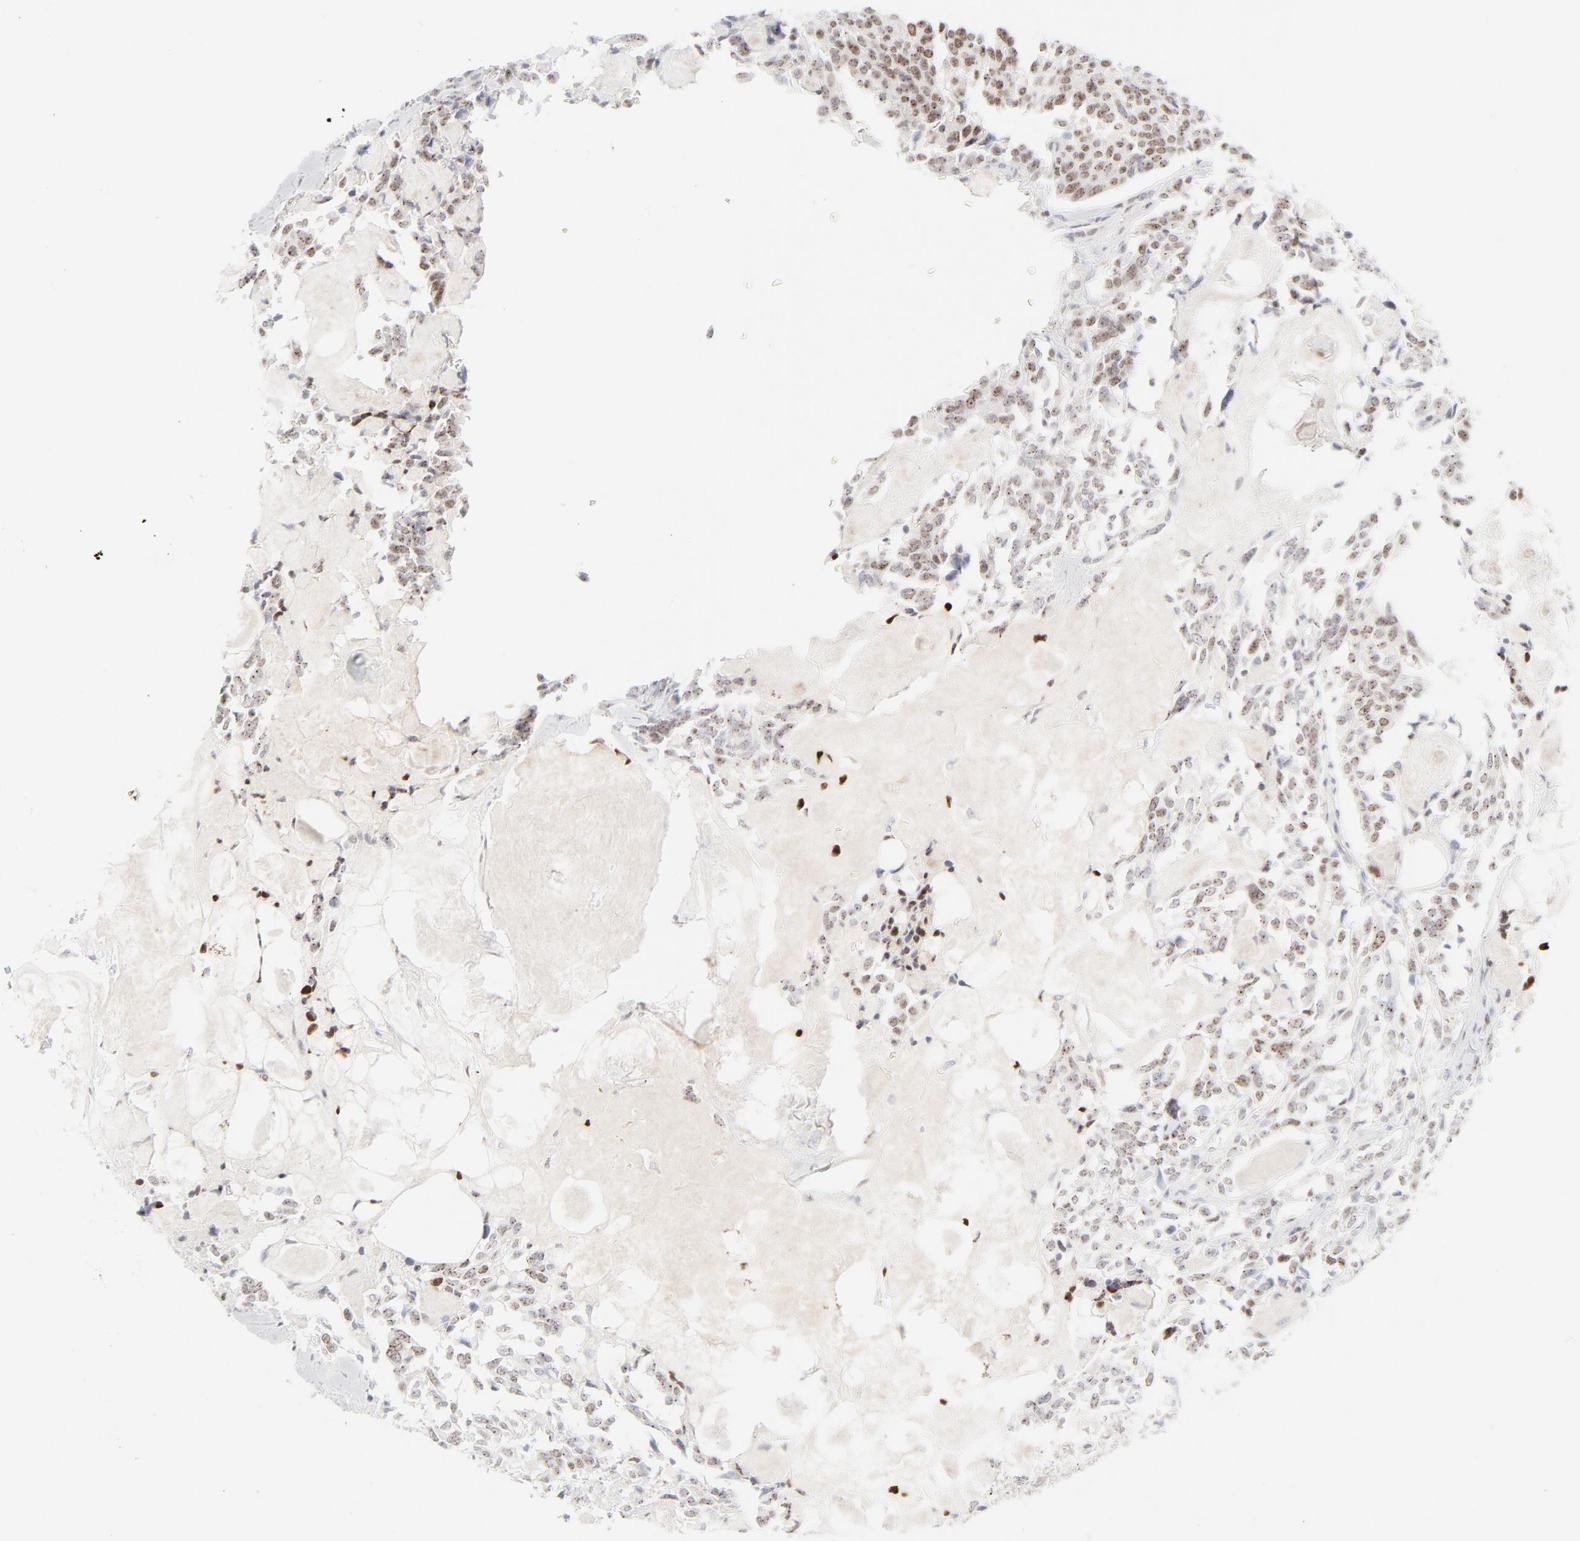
{"staining": {"intensity": "moderate", "quantity": ">75%", "location": "nuclear"}, "tissue": "thyroid cancer", "cell_type": "Tumor cells", "image_type": "cancer", "snomed": [{"axis": "morphology", "description": "Carcinoma, NOS"}, {"axis": "morphology", "description": "Carcinoid, malignant, NOS"}, {"axis": "topography", "description": "Thyroid gland"}], "caption": "Thyroid carcinoid (malignant) was stained to show a protein in brown. There is medium levels of moderate nuclear expression in approximately >75% of tumor cells.", "gene": "PRKCB", "patient": {"sex": "male", "age": 33}}